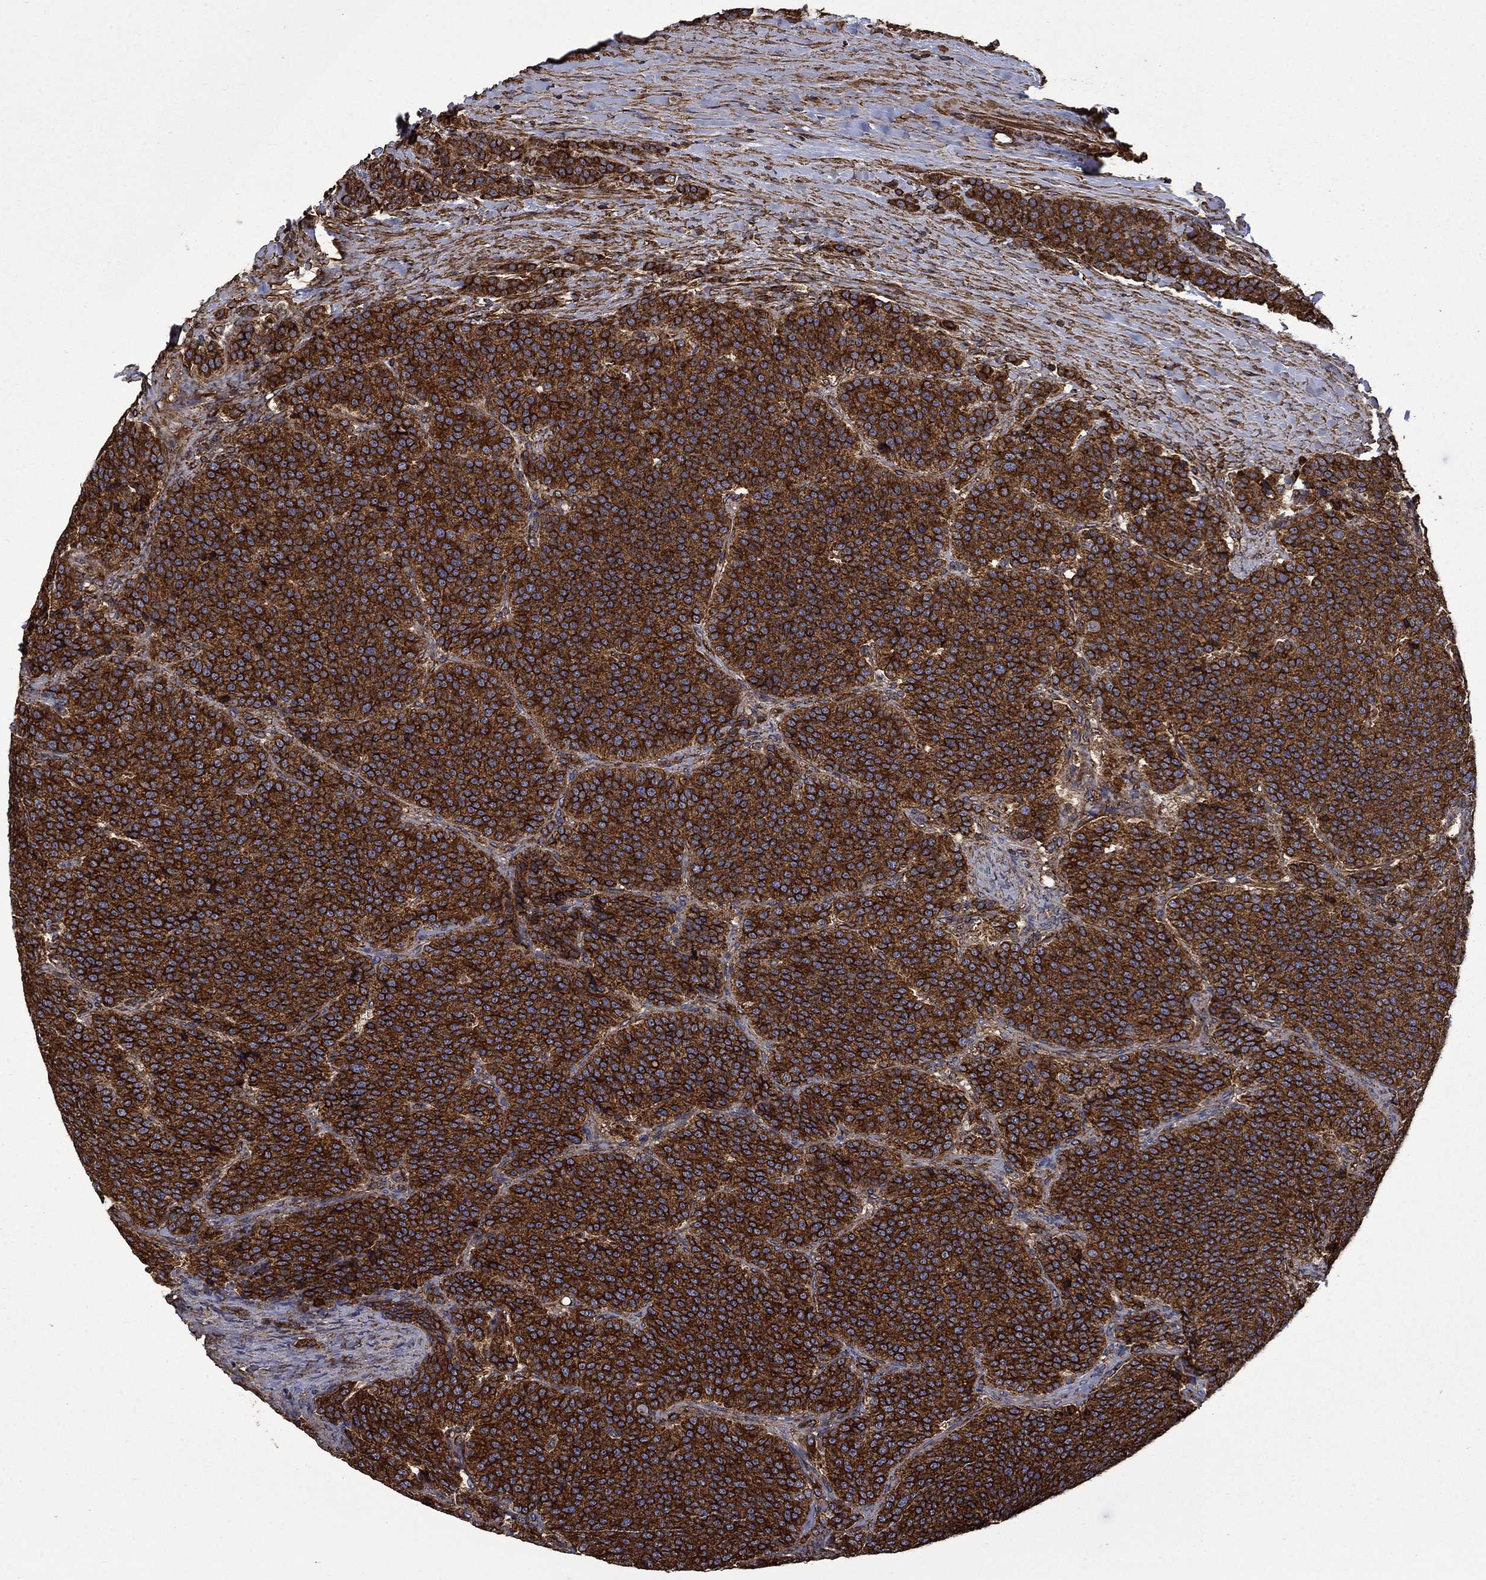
{"staining": {"intensity": "strong", "quantity": ">75%", "location": "cytoplasmic/membranous"}, "tissue": "carcinoid", "cell_type": "Tumor cells", "image_type": "cancer", "snomed": [{"axis": "morphology", "description": "Carcinoid, malignant, NOS"}, {"axis": "topography", "description": "Small intestine"}], "caption": "A high amount of strong cytoplasmic/membranous expression is identified in about >75% of tumor cells in carcinoid tissue. The protein is stained brown, and the nuclei are stained in blue (DAB IHC with brightfield microscopy, high magnification).", "gene": "CUTC", "patient": {"sex": "female", "age": 58}}